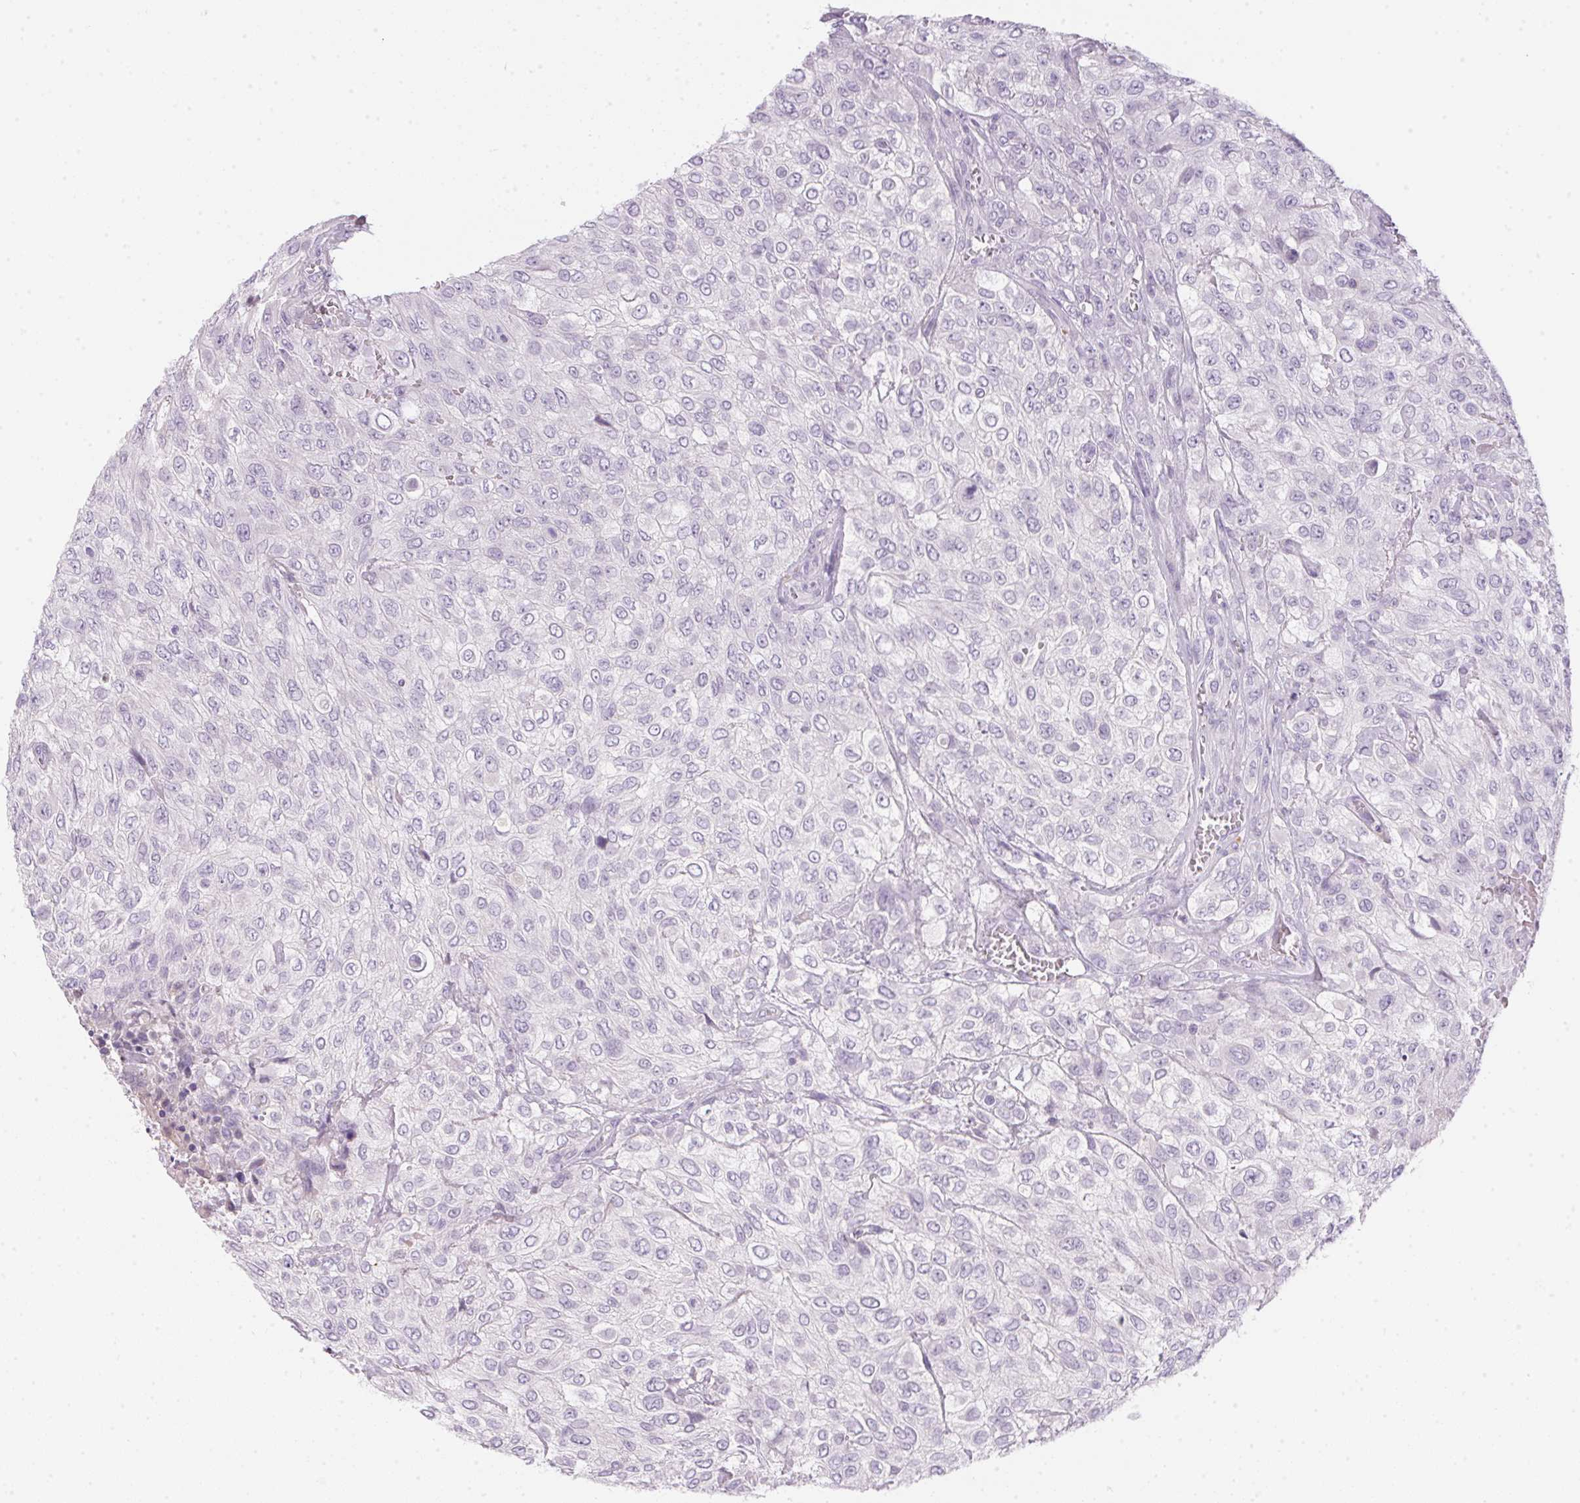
{"staining": {"intensity": "negative", "quantity": "none", "location": "none"}, "tissue": "urothelial cancer", "cell_type": "Tumor cells", "image_type": "cancer", "snomed": [{"axis": "morphology", "description": "Urothelial carcinoma, High grade"}, {"axis": "topography", "description": "Urinary bladder"}], "caption": "Tumor cells show no significant protein expression in urothelial carcinoma (high-grade).", "gene": "ECPAS", "patient": {"sex": "male", "age": 57}}